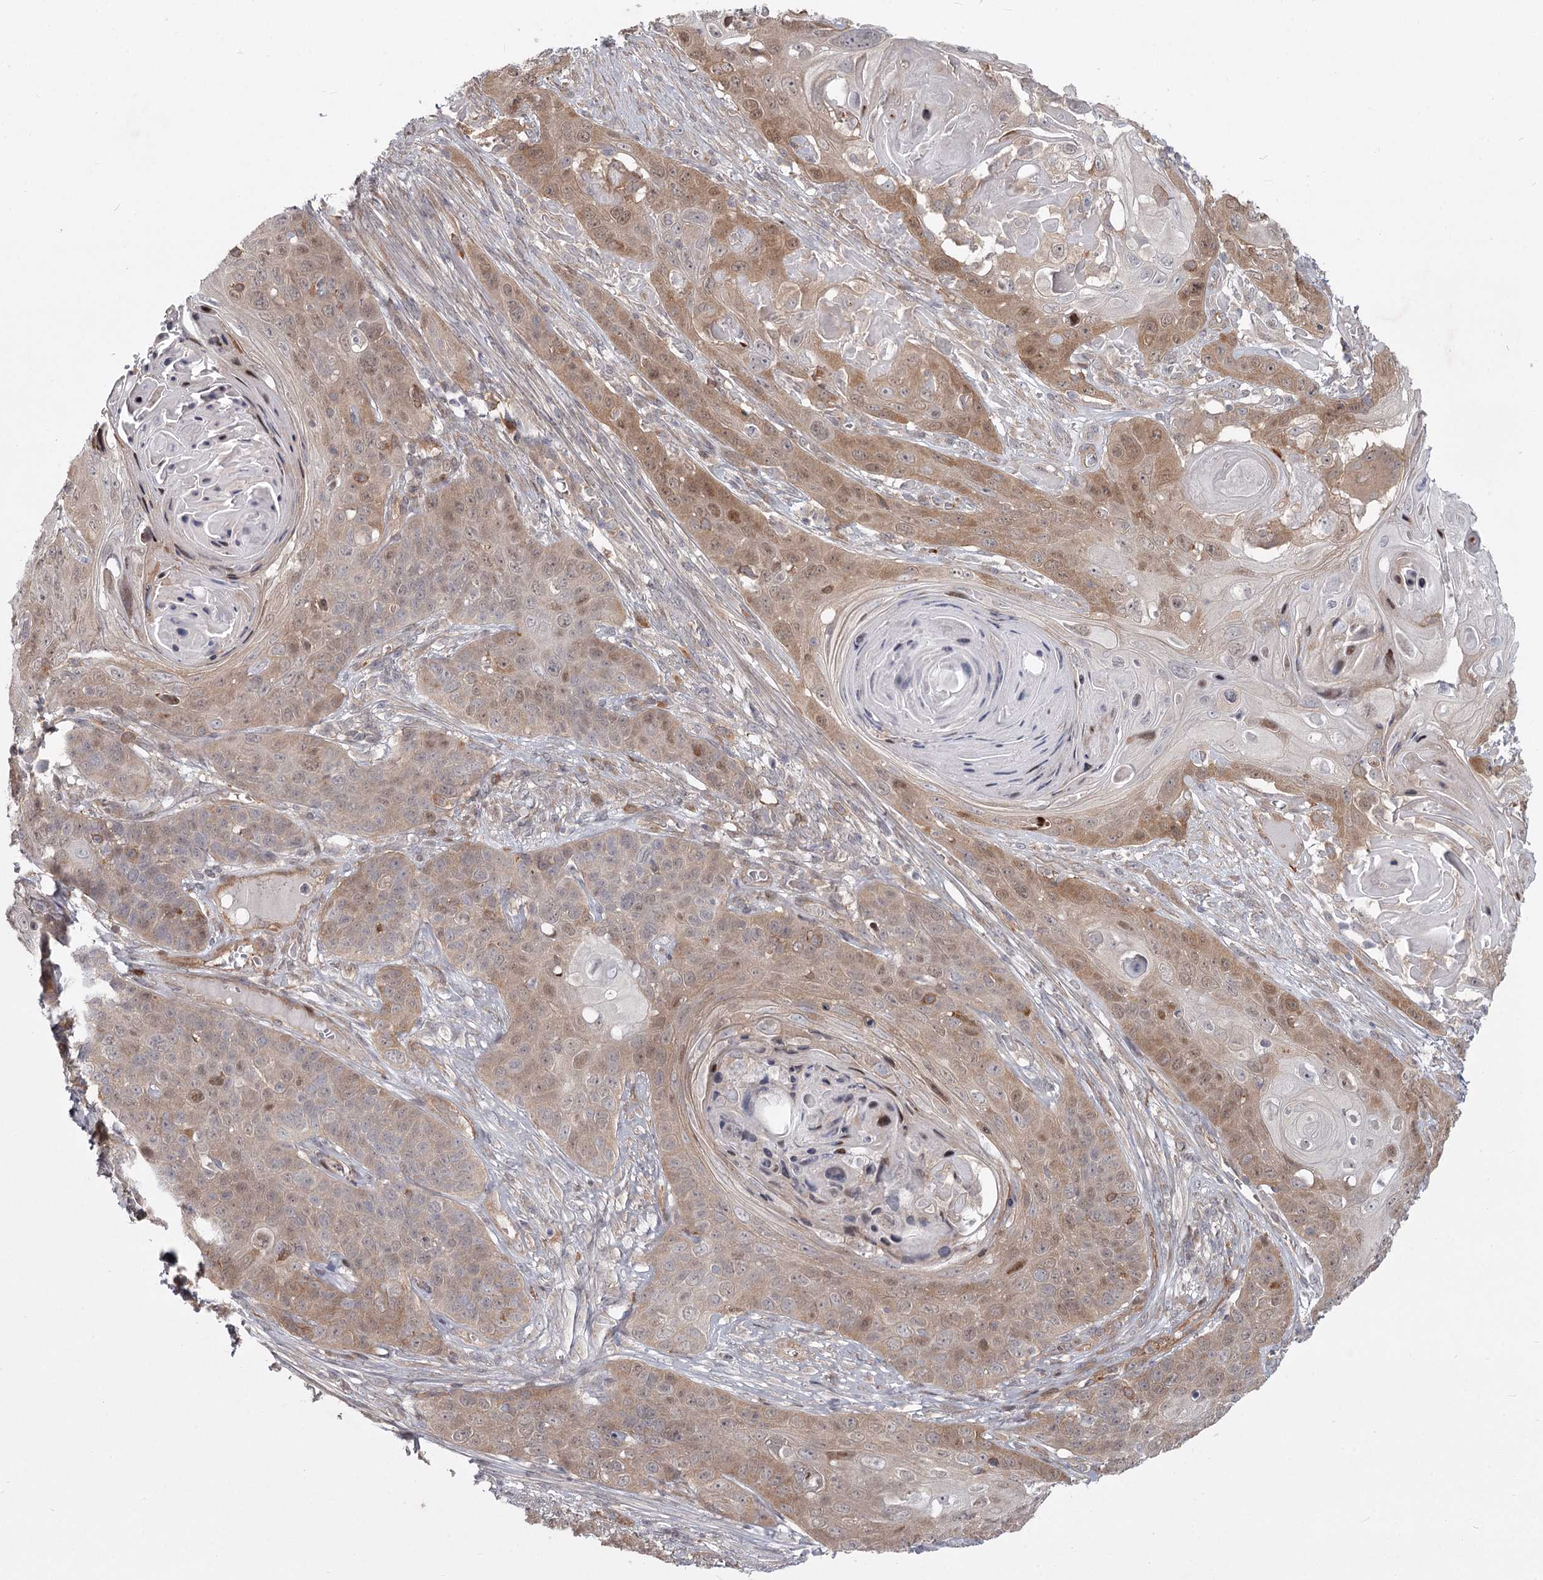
{"staining": {"intensity": "weak", "quantity": "25%-75%", "location": "cytoplasmic/membranous,nuclear"}, "tissue": "skin cancer", "cell_type": "Tumor cells", "image_type": "cancer", "snomed": [{"axis": "morphology", "description": "Squamous cell carcinoma, NOS"}, {"axis": "topography", "description": "Skin"}], "caption": "Brown immunohistochemical staining in squamous cell carcinoma (skin) reveals weak cytoplasmic/membranous and nuclear positivity in approximately 25%-75% of tumor cells.", "gene": "CCNG2", "patient": {"sex": "male", "age": 55}}